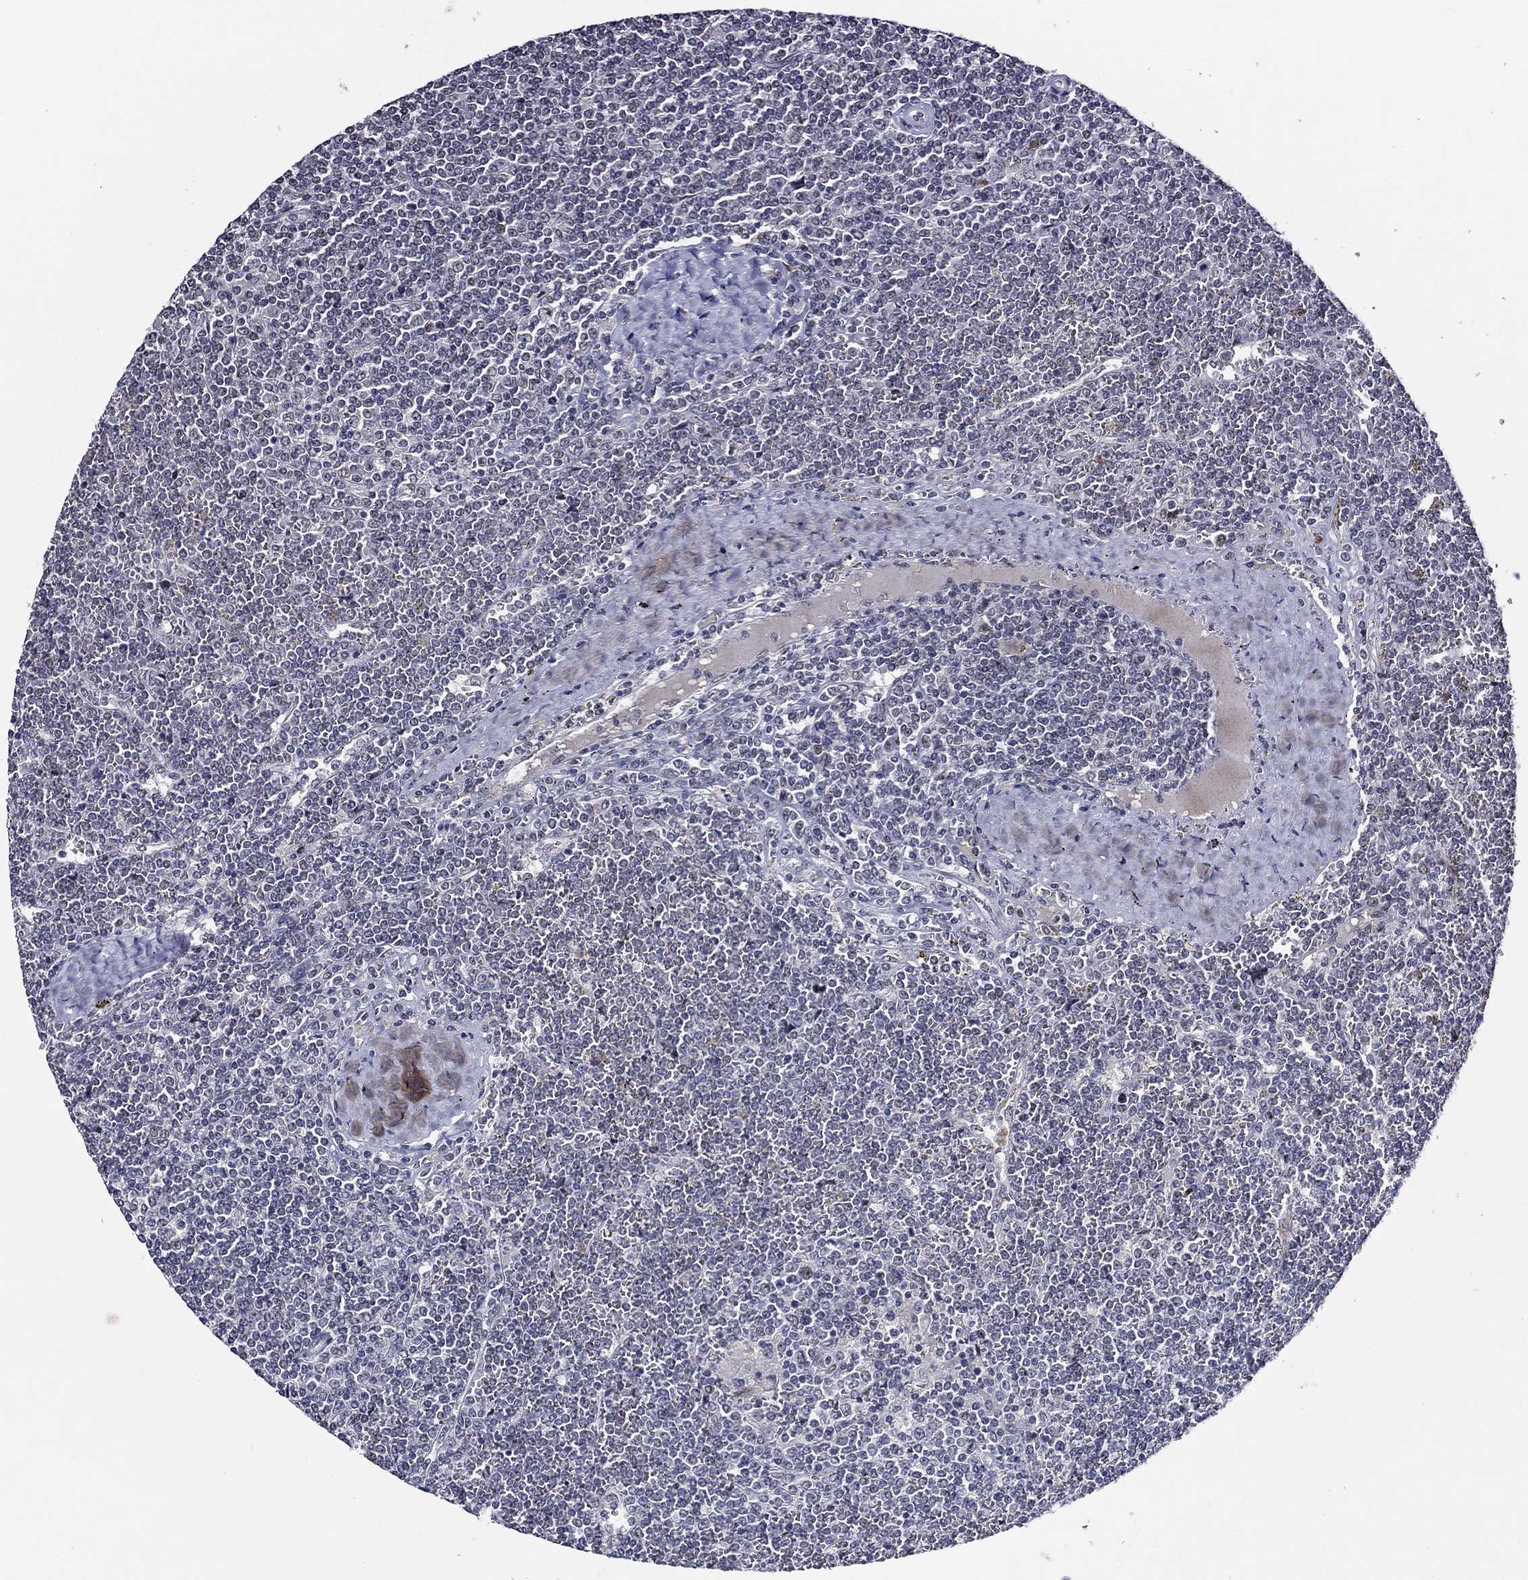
{"staining": {"intensity": "negative", "quantity": "none", "location": "none"}, "tissue": "lymphoma", "cell_type": "Tumor cells", "image_type": "cancer", "snomed": [{"axis": "morphology", "description": "Malignant lymphoma, non-Hodgkin's type, Low grade"}, {"axis": "topography", "description": "Spleen"}], "caption": "Histopathology image shows no significant protein positivity in tumor cells of lymphoma.", "gene": "GATA2", "patient": {"sex": "female", "age": 19}}